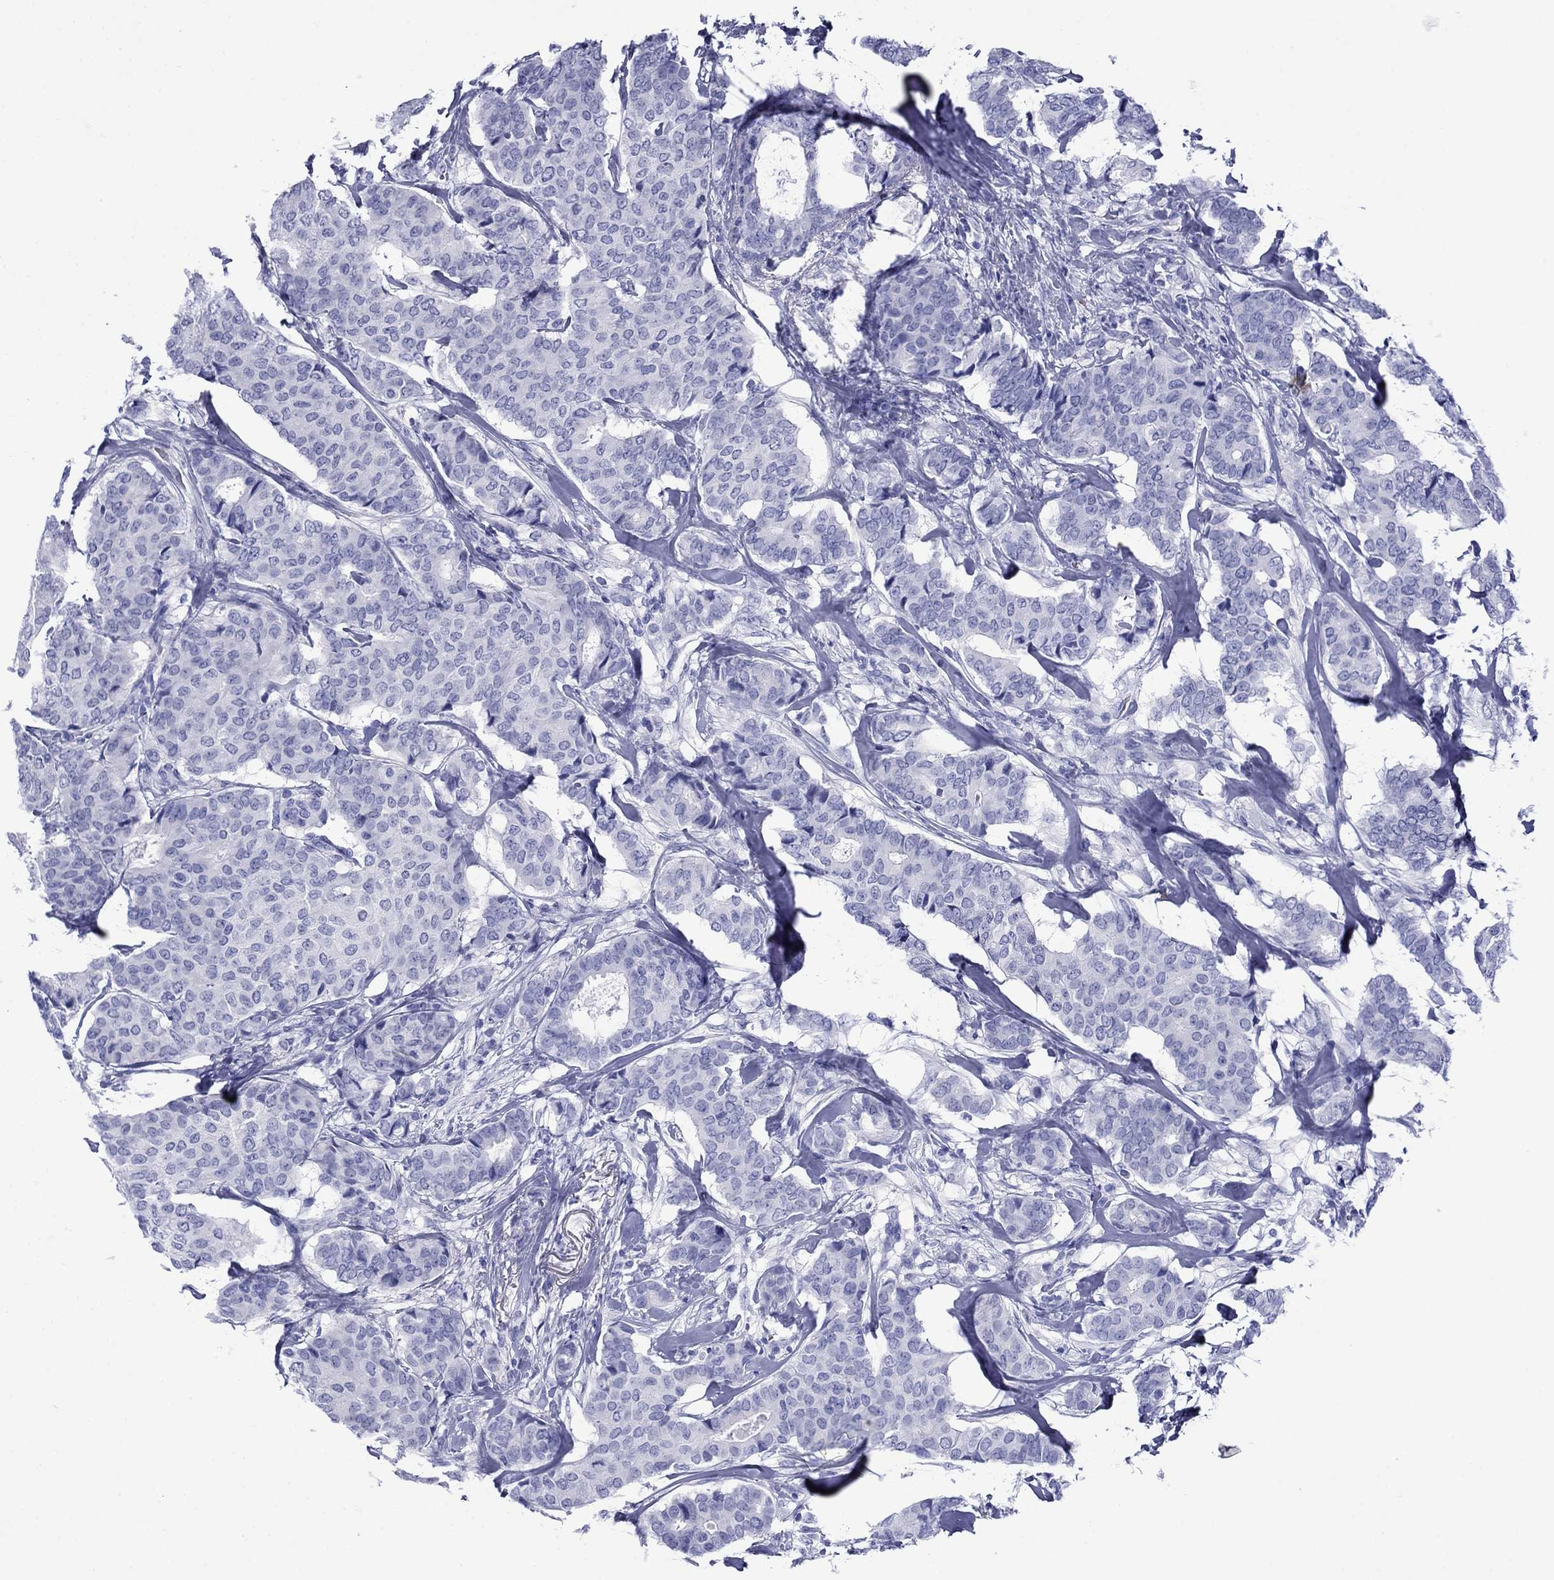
{"staining": {"intensity": "negative", "quantity": "none", "location": "none"}, "tissue": "breast cancer", "cell_type": "Tumor cells", "image_type": "cancer", "snomed": [{"axis": "morphology", "description": "Duct carcinoma"}, {"axis": "topography", "description": "Breast"}], "caption": "Breast cancer stained for a protein using immunohistochemistry displays no positivity tumor cells.", "gene": "ROM1", "patient": {"sex": "female", "age": 75}}